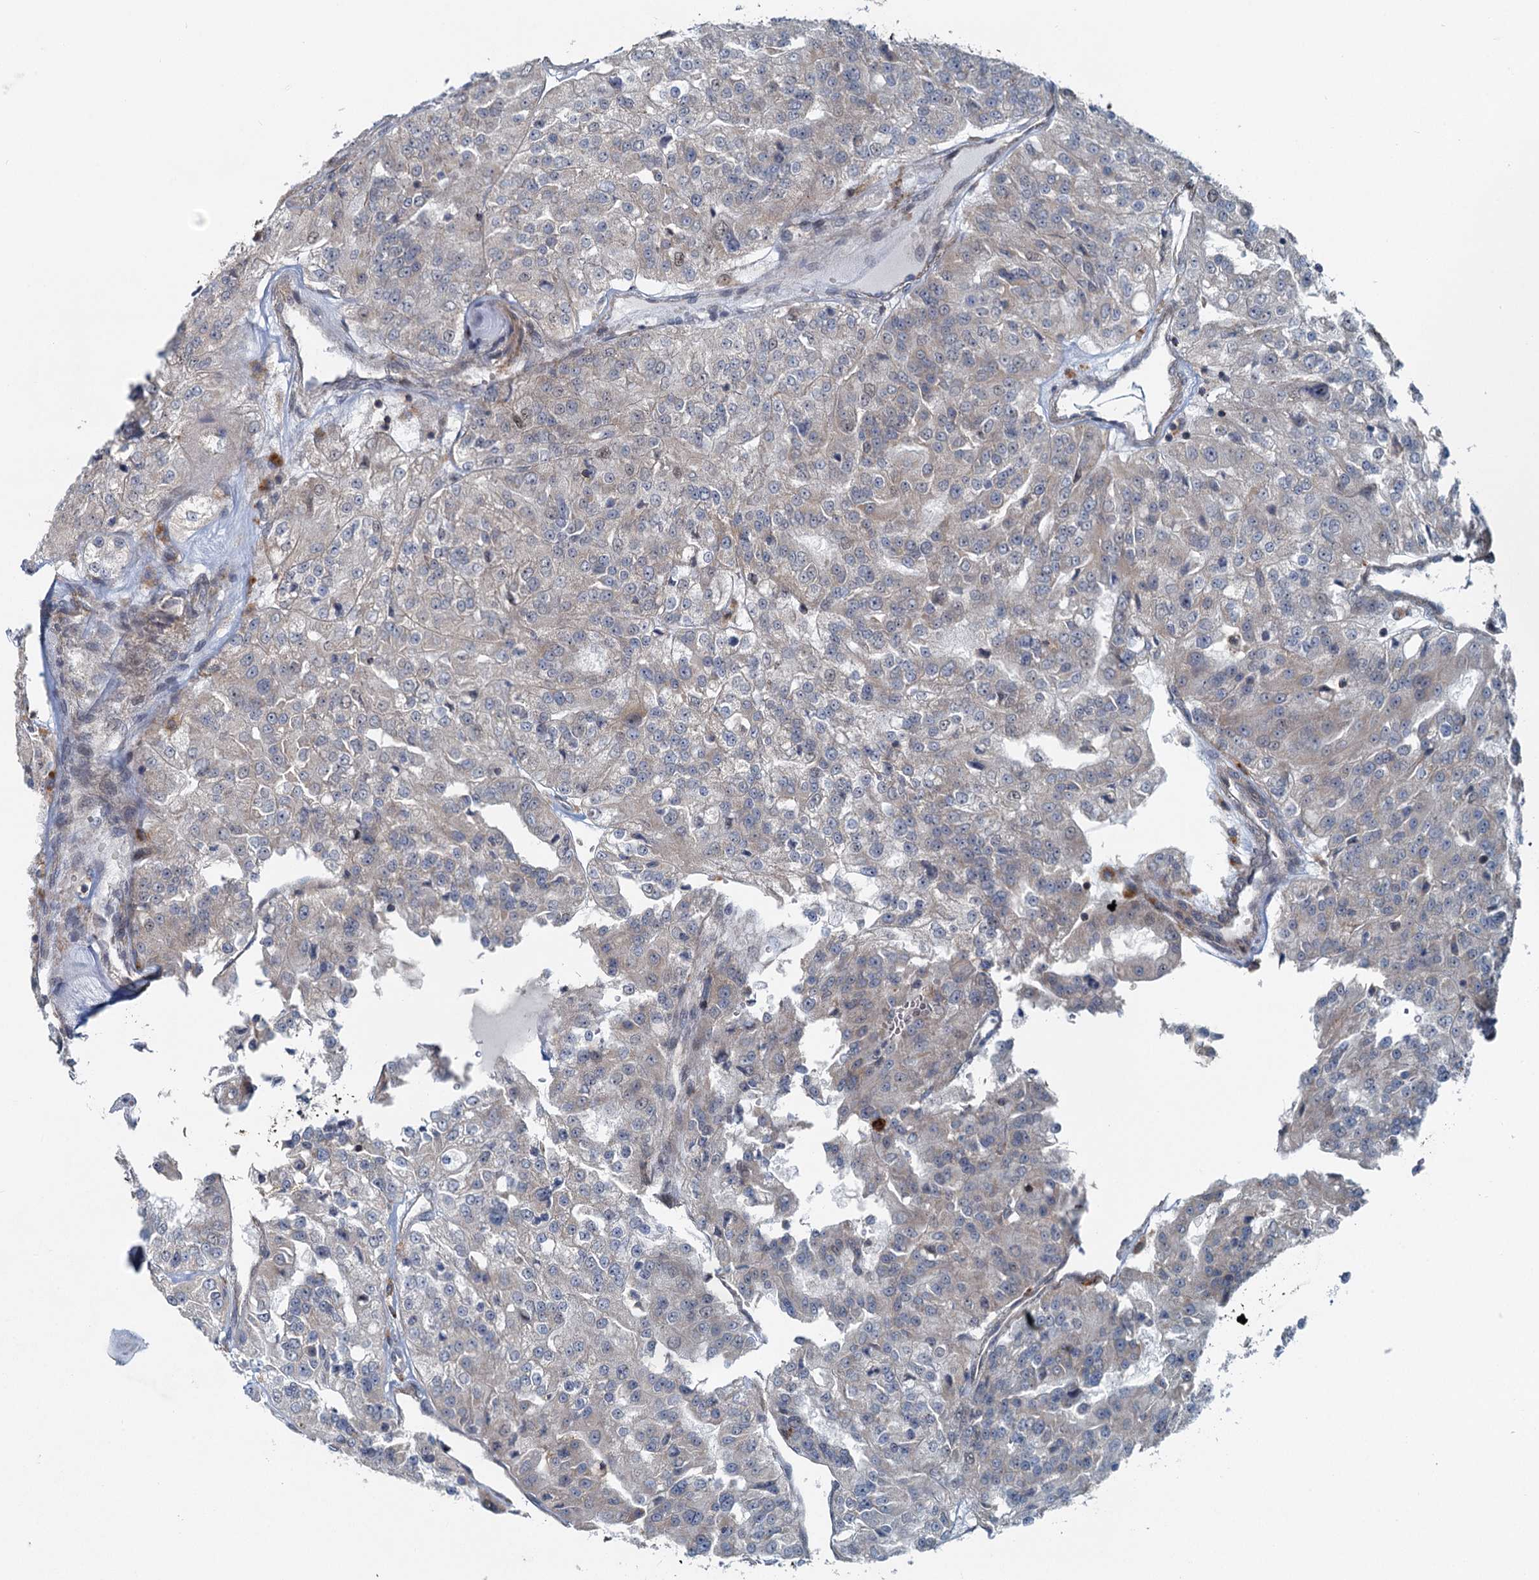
{"staining": {"intensity": "weak", "quantity": "25%-75%", "location": "cytoplasmic/membranous"}, "tissue": "renal cancer", "cell_type": "Tumor cells", "image_type": "cancer", "snomed": [{"axis": "morphology", "description": "Adenocarcinoma, NOS"}, {"axis": "topography", "description": "Kidney"}], "caption": "Renal cancer (adenocarcinoma) tissue exhibits weak cytoplasmic/membranous expression in approximately 25%-75% of tumor cells", "gene": "ADCY2", "patient": {"sex": "female", "age": 63}}